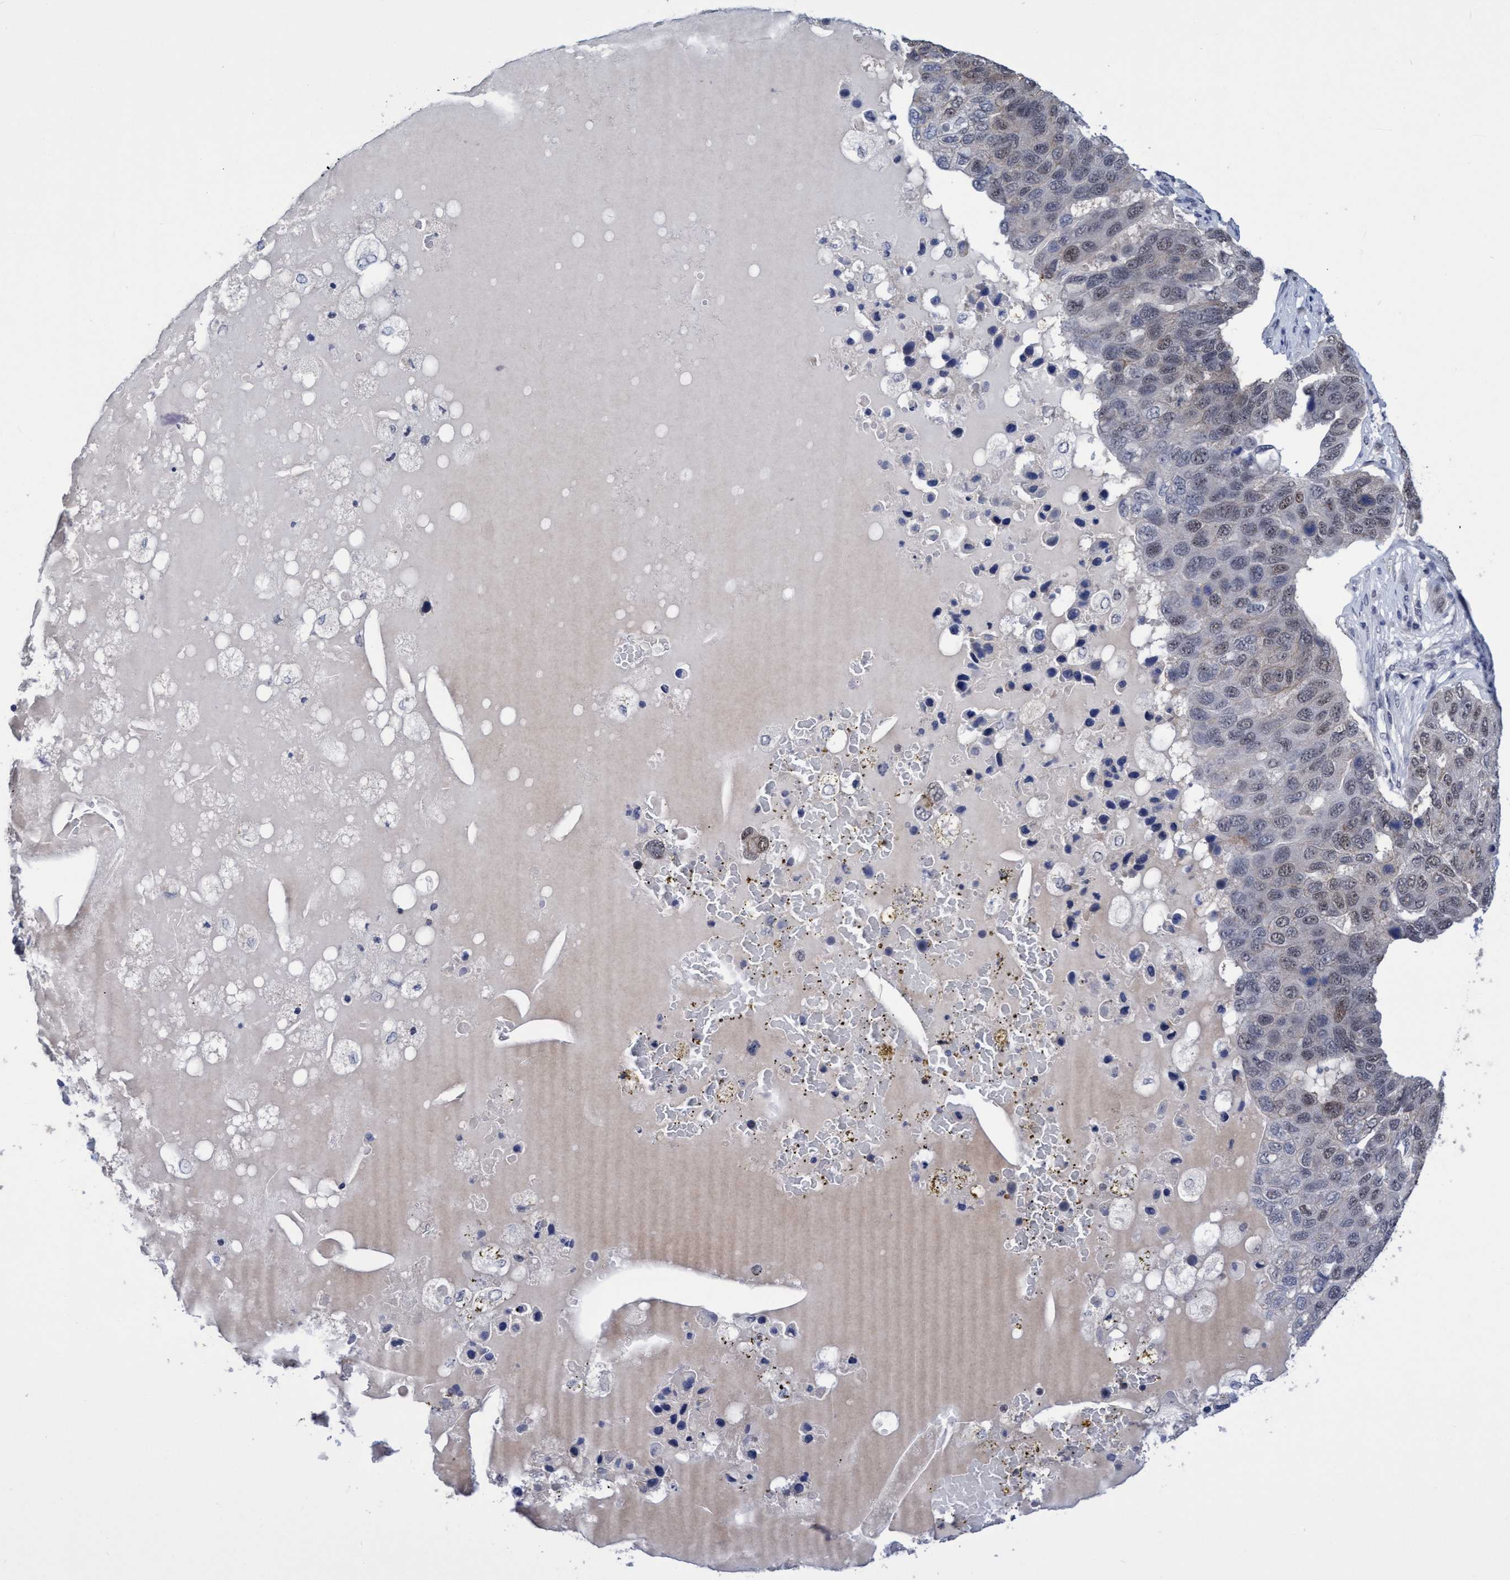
{"staining": {"intensity": "weak", "quantity": "25%-75%", "location": "nuclear"}, "tissue": "pancreatic cancer", "cell_type": "Tumor cells", "image_type": "cancer", "snomed": [{"axis": "morphology", "description": "Adenocarcinoma, NOS"}, {"axis": "topography", "description": "Pancreas"}], "caption": "There is low levels of weak nuclear staining in tumor cells of adenocarcinoma (pancreatic), as demonstrated by immunohistochemical staining (brown color).", "gene": "C9orf78", "patient": {"sex": "female", "age": 61}}